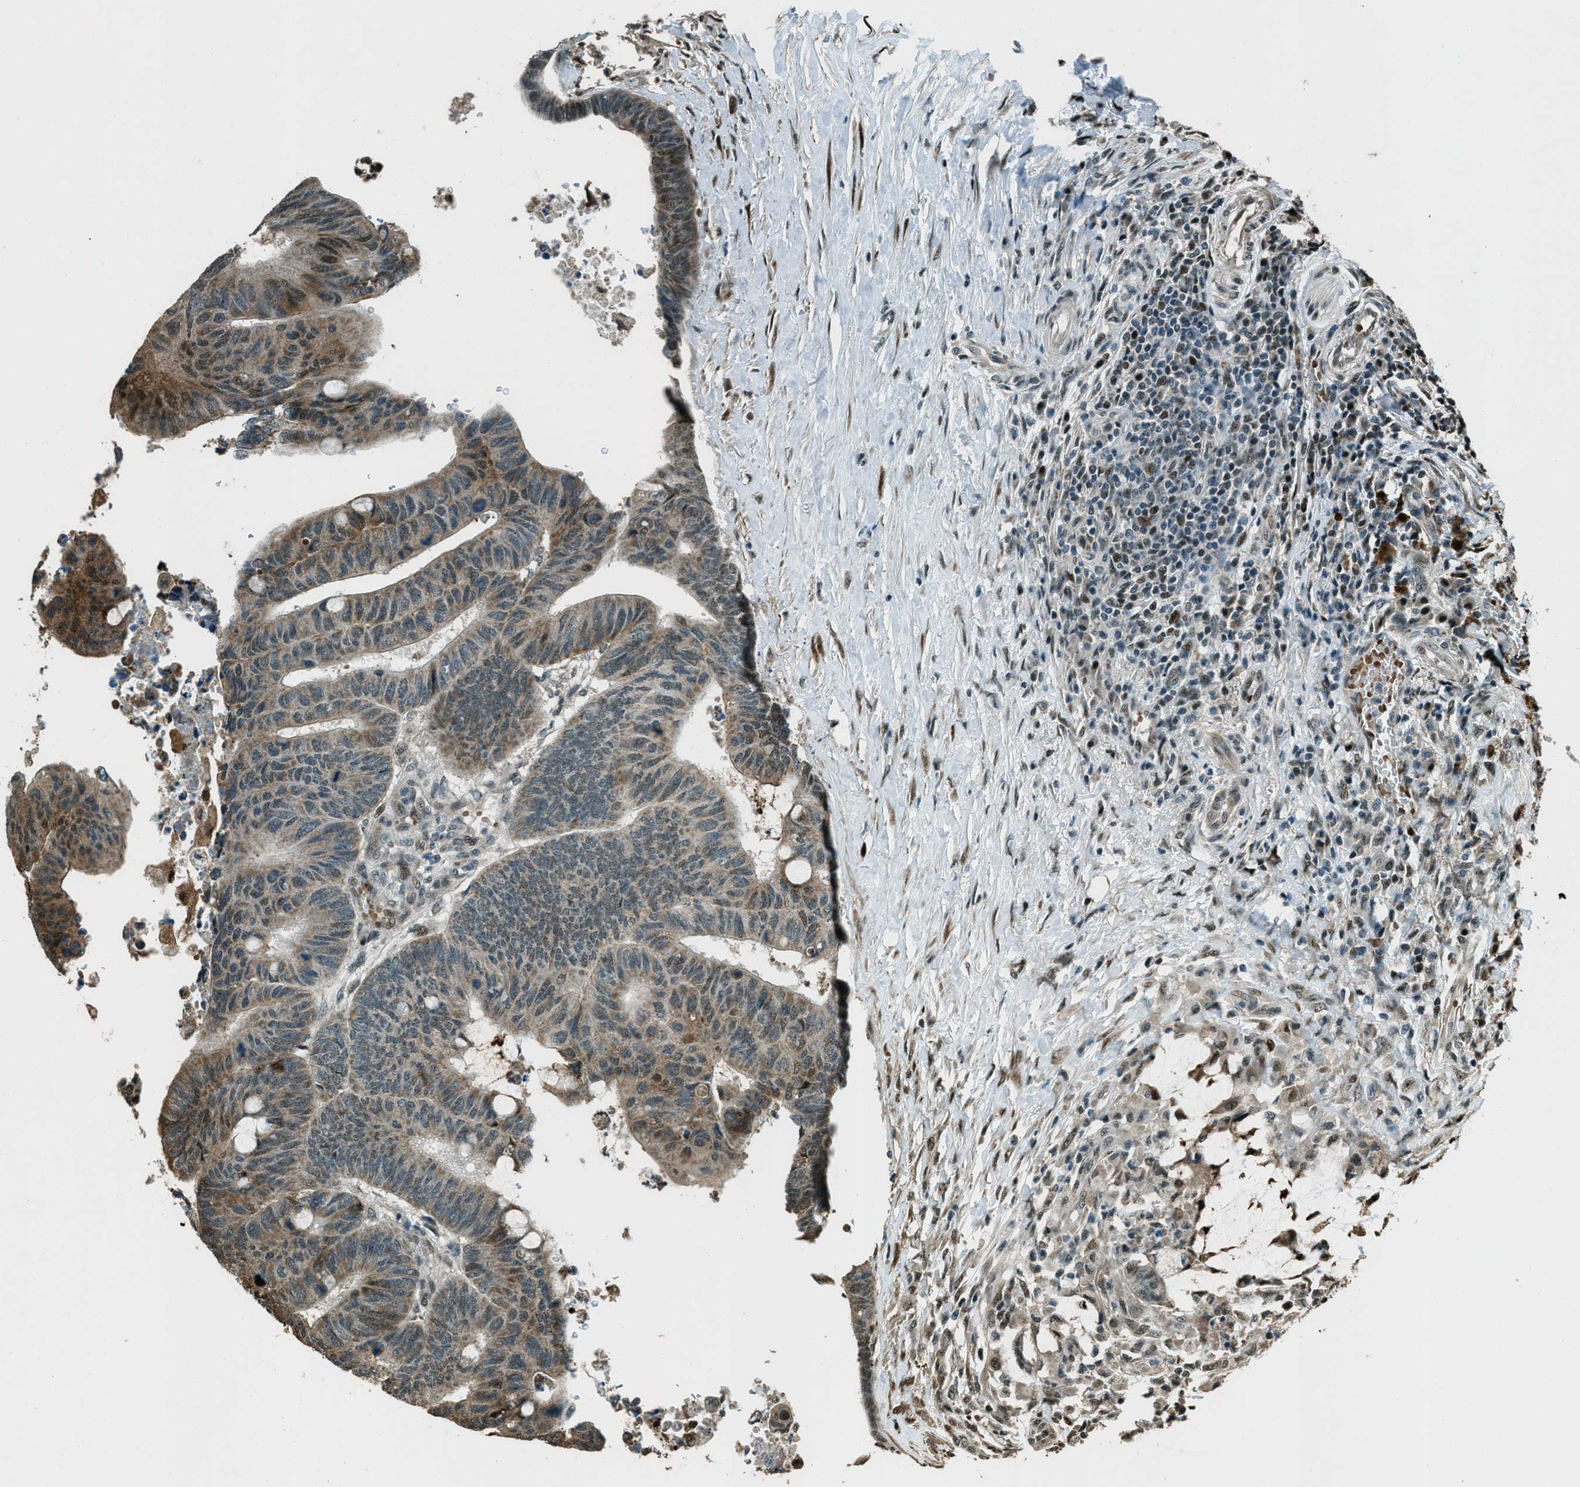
{"staining": {"intensity": "moderate", "quantity": "25%-75%", "location": "cytoplasmic/membranous,nuclear"}, "tissue": "colorectal cancer", "cell_type": "Tumor cells", "image_type": "cancer", "snomed": [{"axis": "morphology", "description": "Normal tissue, NOS"}, {"axis": "morphology", "description": "Adenocarcinoma, NOS"}, {"axis": "topography", "description": "Rectum"}, {"axis": "topography", "description": "Peripheral nerve tissue"}], "caption": "Tumor cells demonstrate medium levels of moderate cytoplasmic/membranous and nuclear staining in about 25%-75% of cells in colorectal adenocarcinoma. (DAB = brown stain, brightfield microscopy at high magnification).", "gene": "TARDBP", "patient": {"sex": "male", "age": 92}}